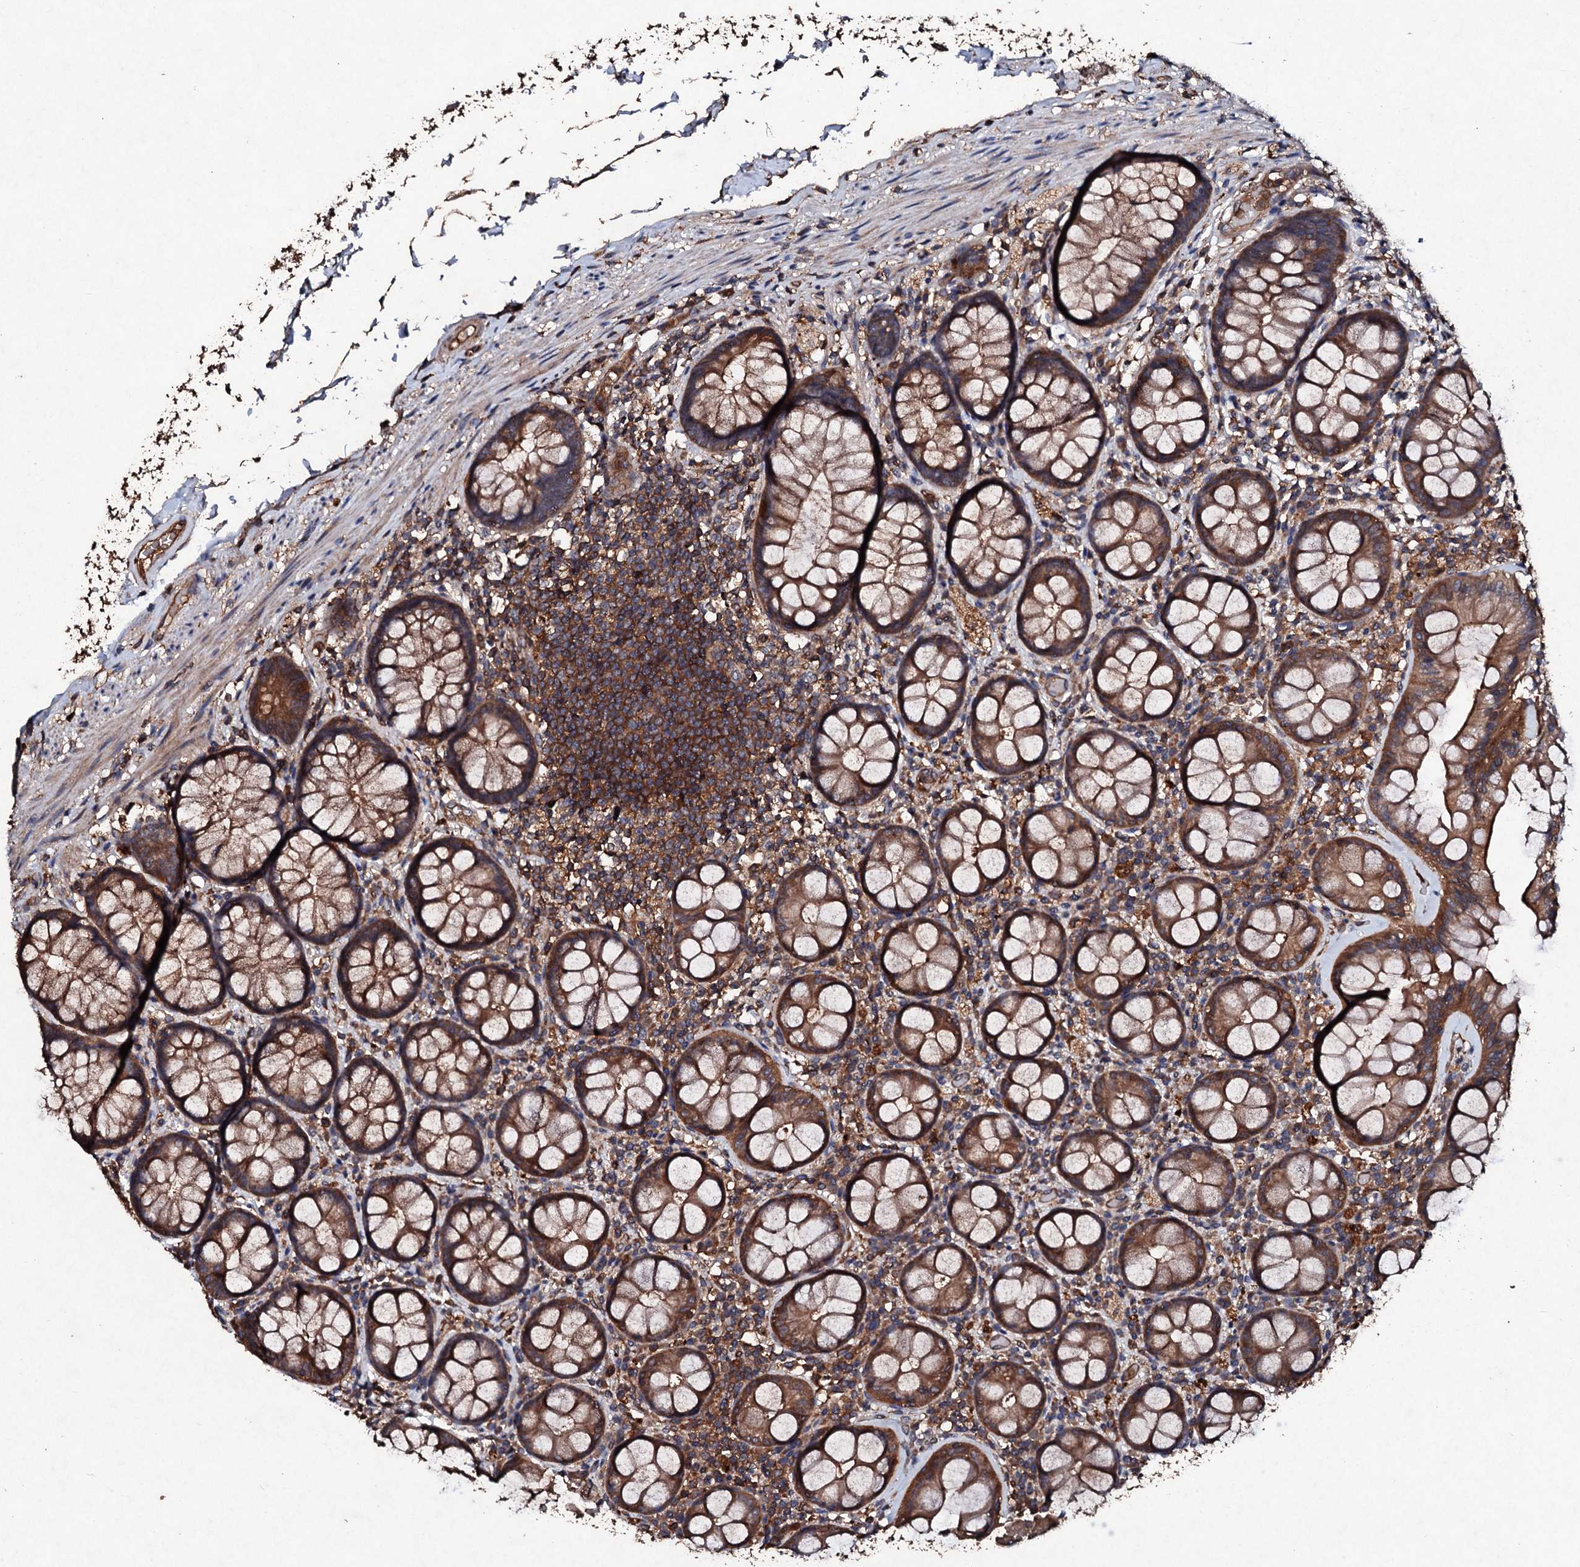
{"staining": {"intensity": "moderate", "quantity": ">75%", "location": "cytoplasmic/membranous"}, "tissue": "rectum", "cell_type": "Glandular cells", "image_type": "normal", "snomed": [{"axis": "morphology", "description": "Normal tissue, NOS"}, {"axis": "topography", "description": "Rectum"}], "caption": "Immunohistochemical staining of normal human rectum exhibits >75% levels of moderate cytoplasmic/membranous protein positivity in approximately >75% of glandular cells.", "gene": "KERA", "patient": {"sex": "male", "age": 83}}